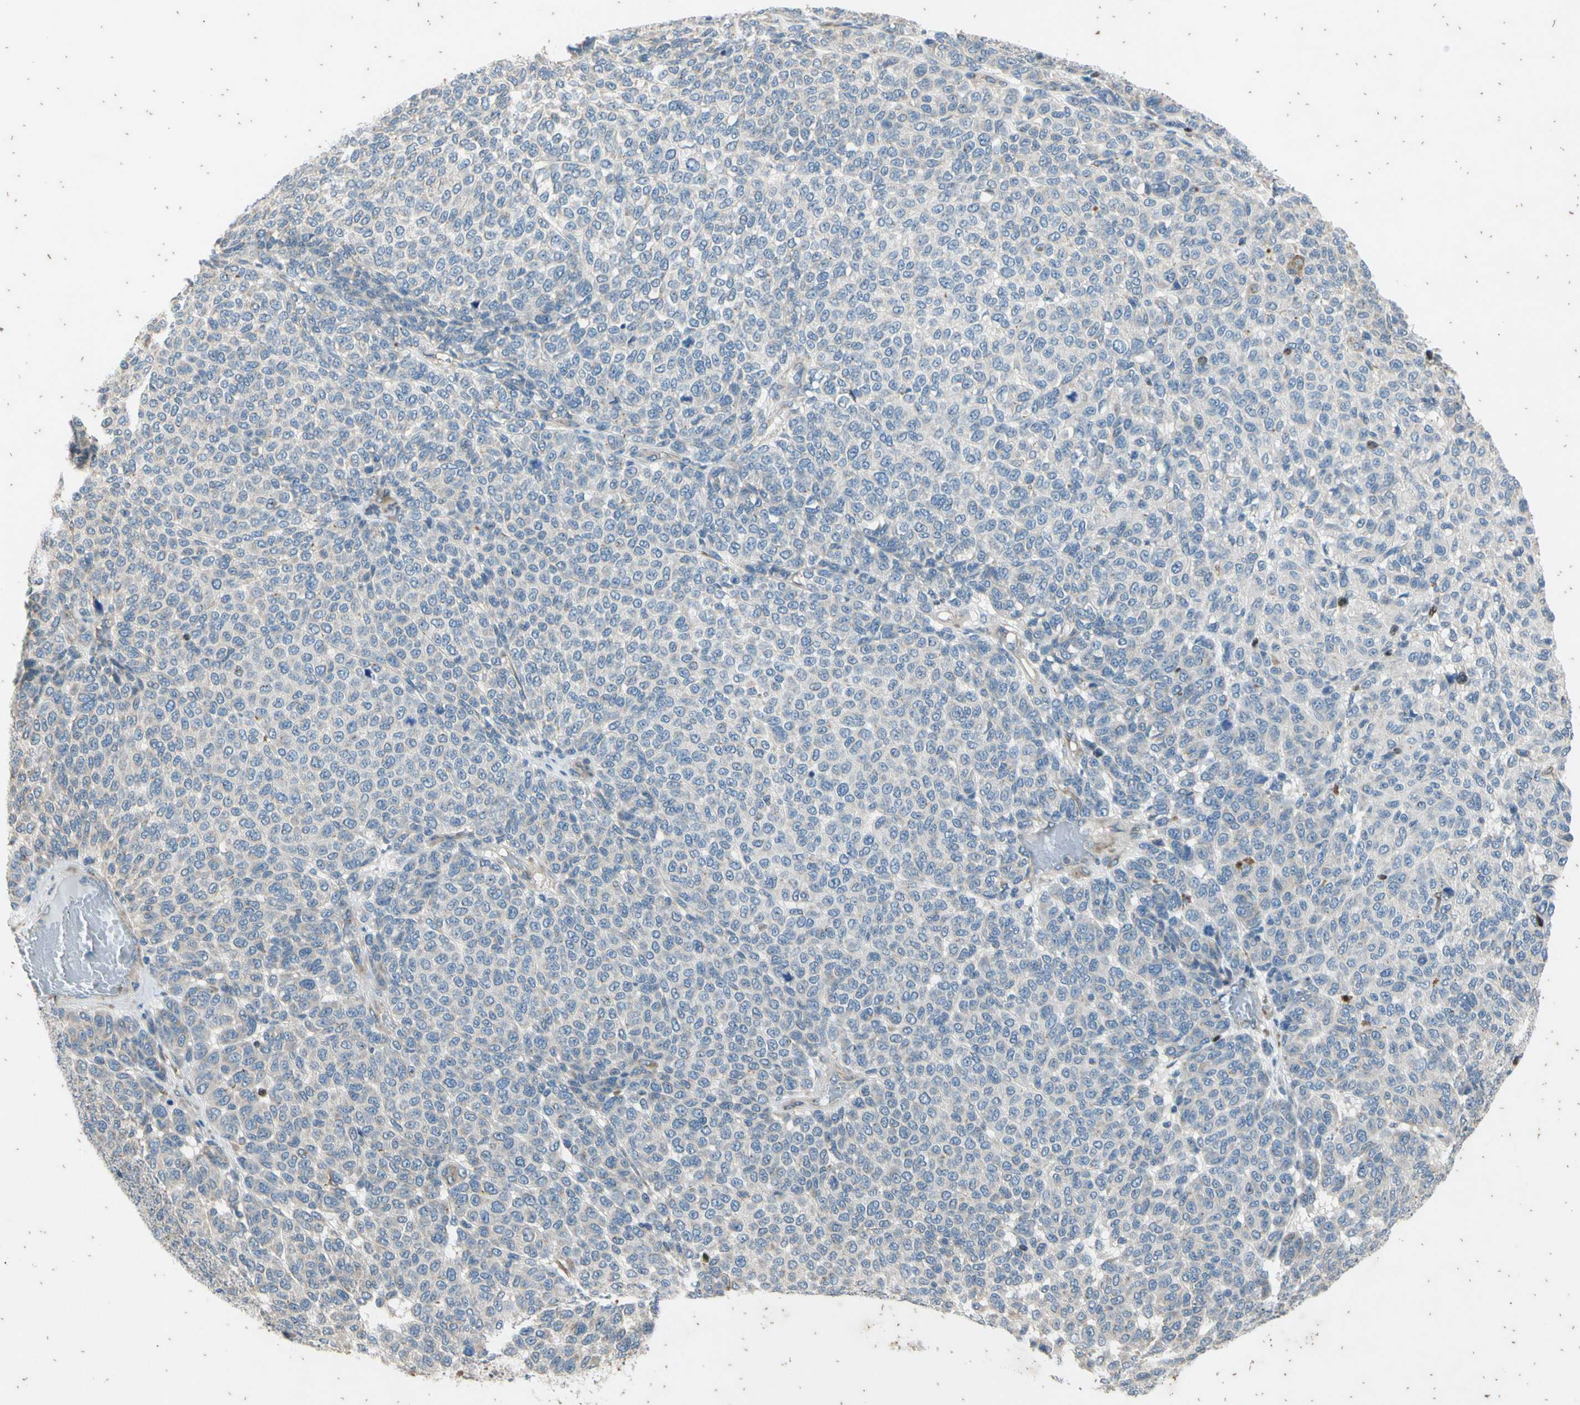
{"staining": {"intensity": "negative", "quantity": "none", "location": "none"}, "tissue": "melanoma", "cell_type": "Tumor cells", "image_type": "cancer", "snomed": [{"axis": "morphology", "description": "Malignant melanoma, NOS"}, {"axis": "topography", "description": "Skin"}], "caption": "A high-resolution photomicrograph shows IHC staining of malignant melanoma, which exhibits no significant expression in tumor cells.", "gene": "TBX21", "patient": {"sex": "male", "age": 59}}